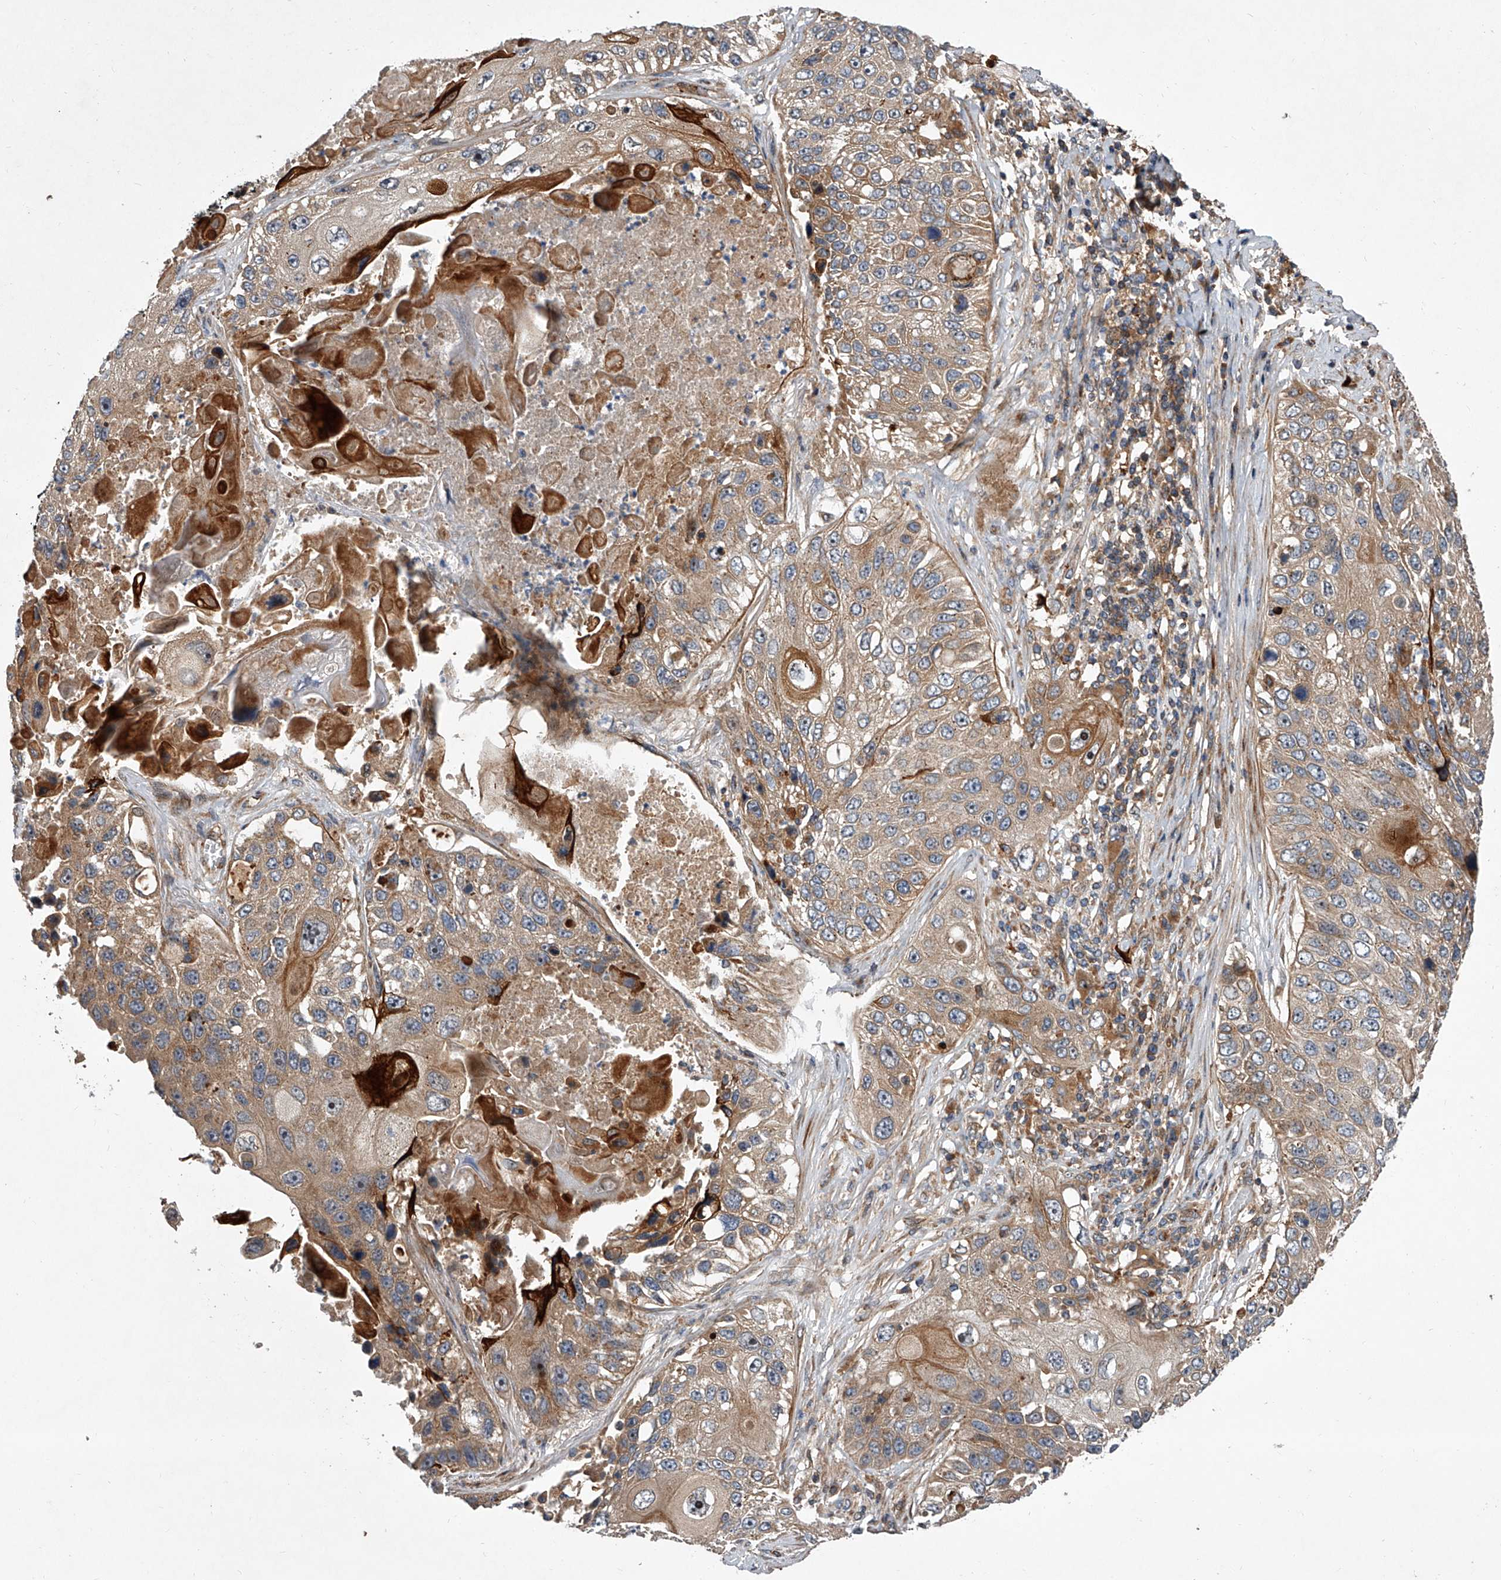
{"staining": {"intensity": "moderate", "quantity": ">75%", "location": "cytoplasmic/membranous"}, "tissue": "lung cancer", "cell_type": "Tumor cells", "image_type": "cancer", "snomed": [{"axis": "morphology", "description": "Squamous cell carcinoma, NOS"}, {"axis": "topography", "description": "Lung"}], "caption": "Immunohistochemical staining of squamous cell carcinoma (lung) demonstrates medium levels of moderate cytoplasmic/membranous staining in approximately >75% of tumor cells.", "gene": "USP47", "patient": {"sex": "male", "age": 61}}